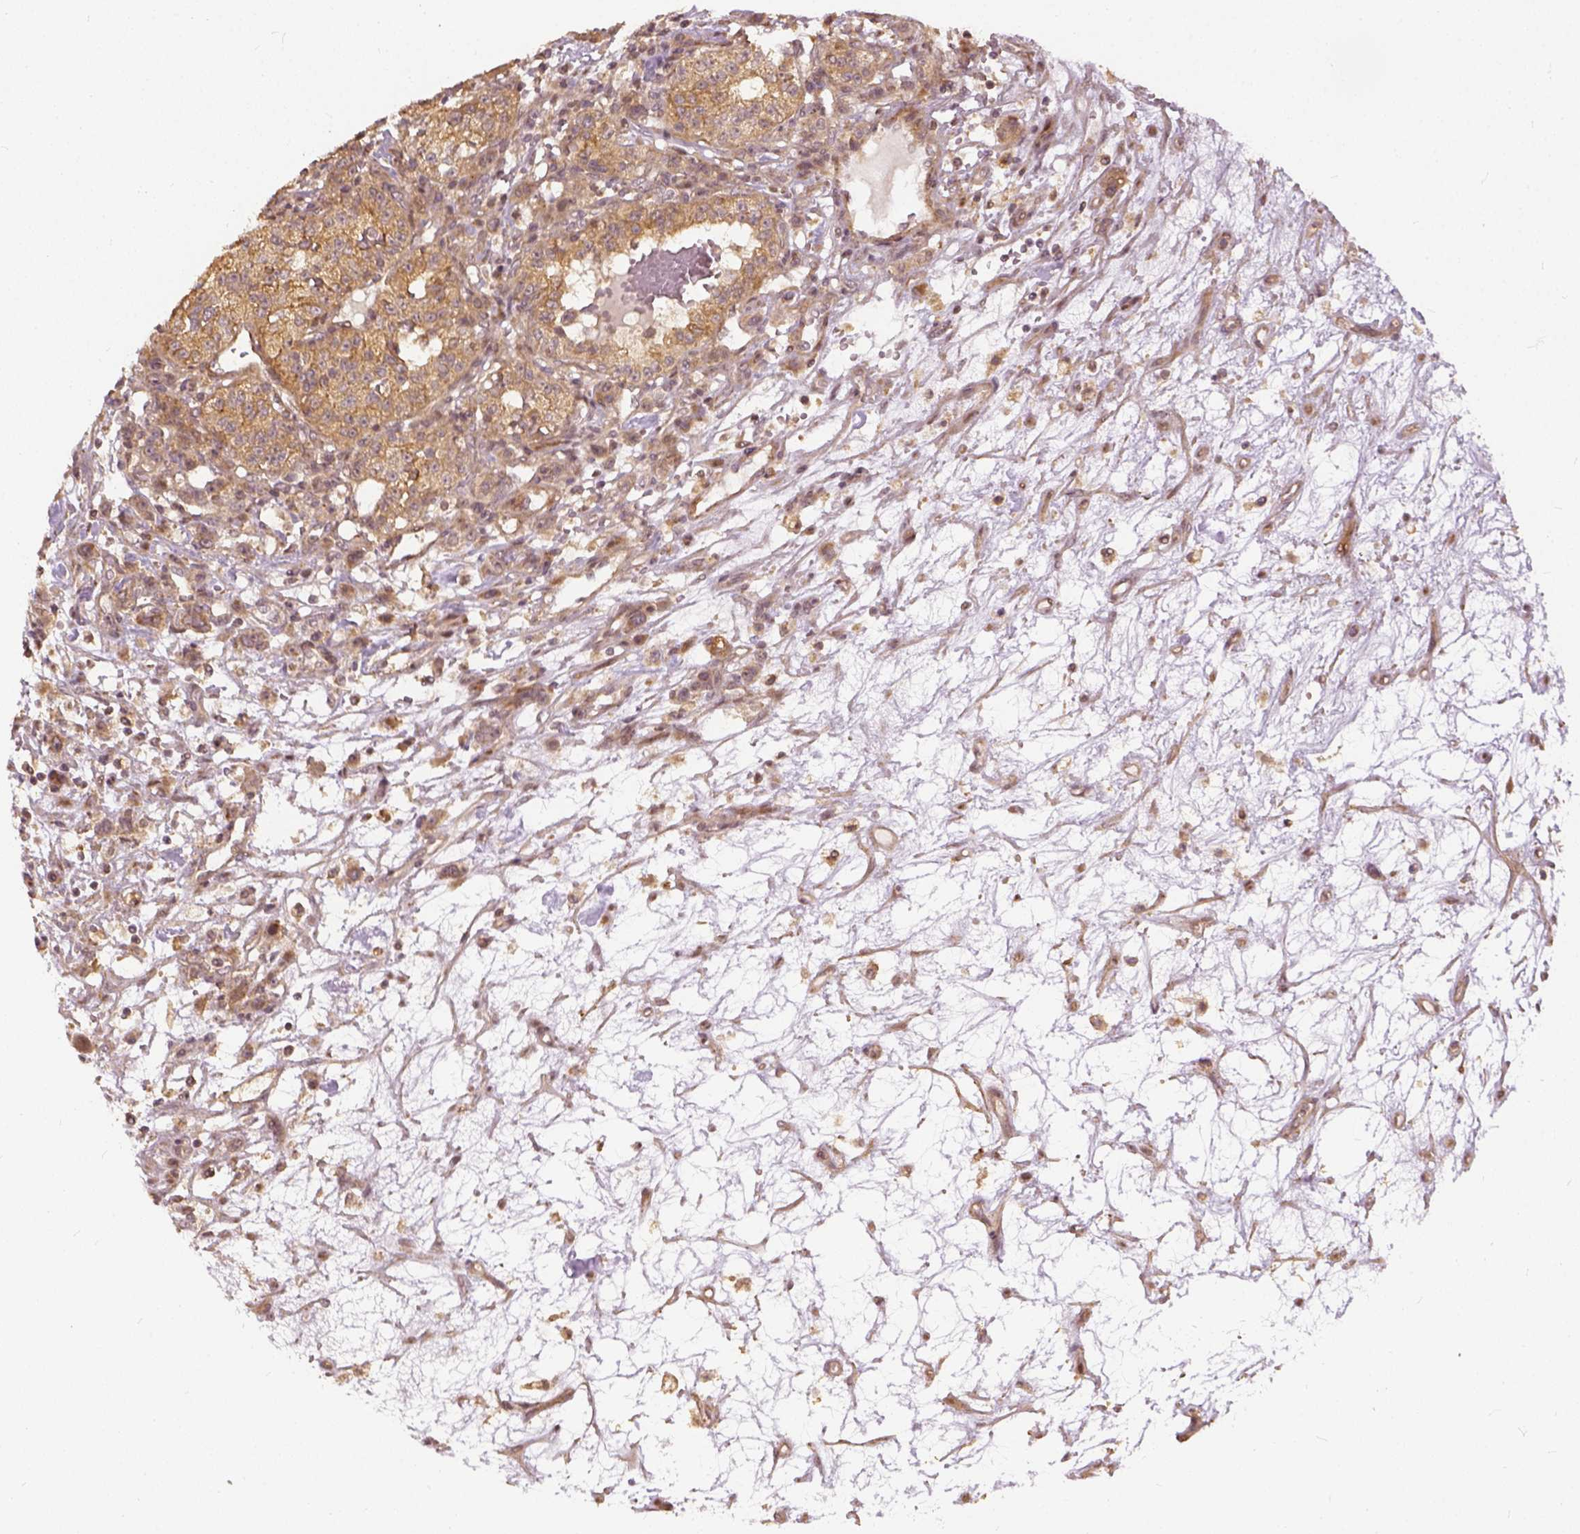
{"staining": {"intensity": "moderate", "quantity": ">75%", "location": "cytoplasmic/membranous"}, "tissue": "renal cancer", "cell_type": "Tumor cells", "image_type": "cancer", "snomed": [{"axis": "morphology", "description": "Adenocarcinoma, NOS"}, {"axis": "topography", "description": "Kidney"}], "caption": "IHC of human adenocarcinoma (renal) reveals medium levels of moderate cytoplasmic/membranous staining in about >75% of tumor cells. Immunohistochemistry stains the protein of interest in brown and the nuclei are stained blue.", "gene": "VEGFA", "patient": {"sex": "female", "age": 63}}